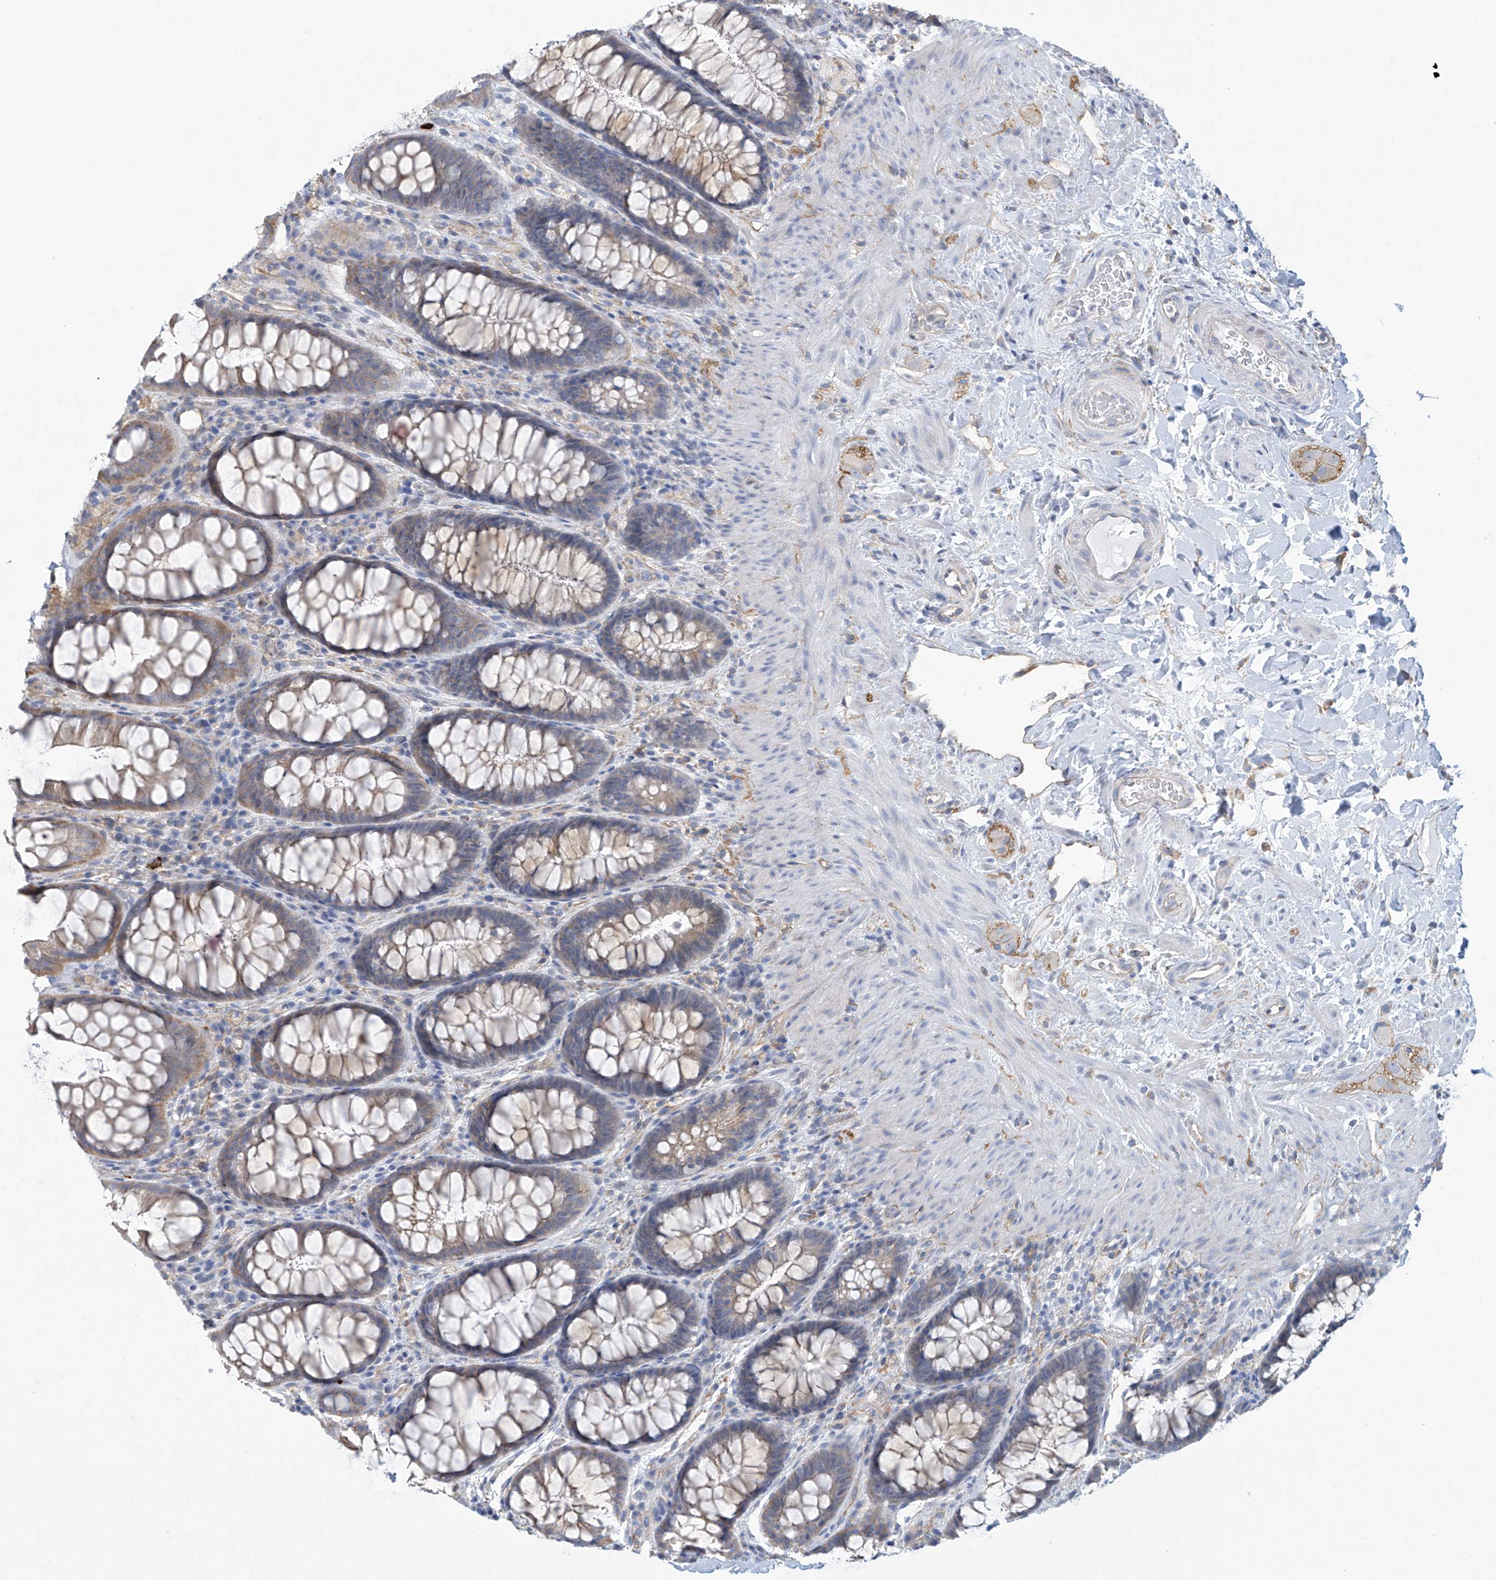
{"staining": {"intensity": "moderate", "quantity": "<25%", "location": "cytoplasmic/membranous"}, "tissue": "rectum", "cell_type": "Glandular cells", "image_type": "normal", "snomed": [{"axis": "morphology", "description": "Normal tissue, NOS"}, {"axis": "topography", "description": "Rectum"}], "caption": "Immunohistochemical staining of benign human rectum shows moderate cytoplasmic/membranous protein positivity in about <25% of glandular cells. The staining was performed using DAB, with brown indicating positive protein expression. Nuclei are stained blue with hematoxylin.", "gene": "ABHD13", "patient": {"sex": "female", "age": 46}}